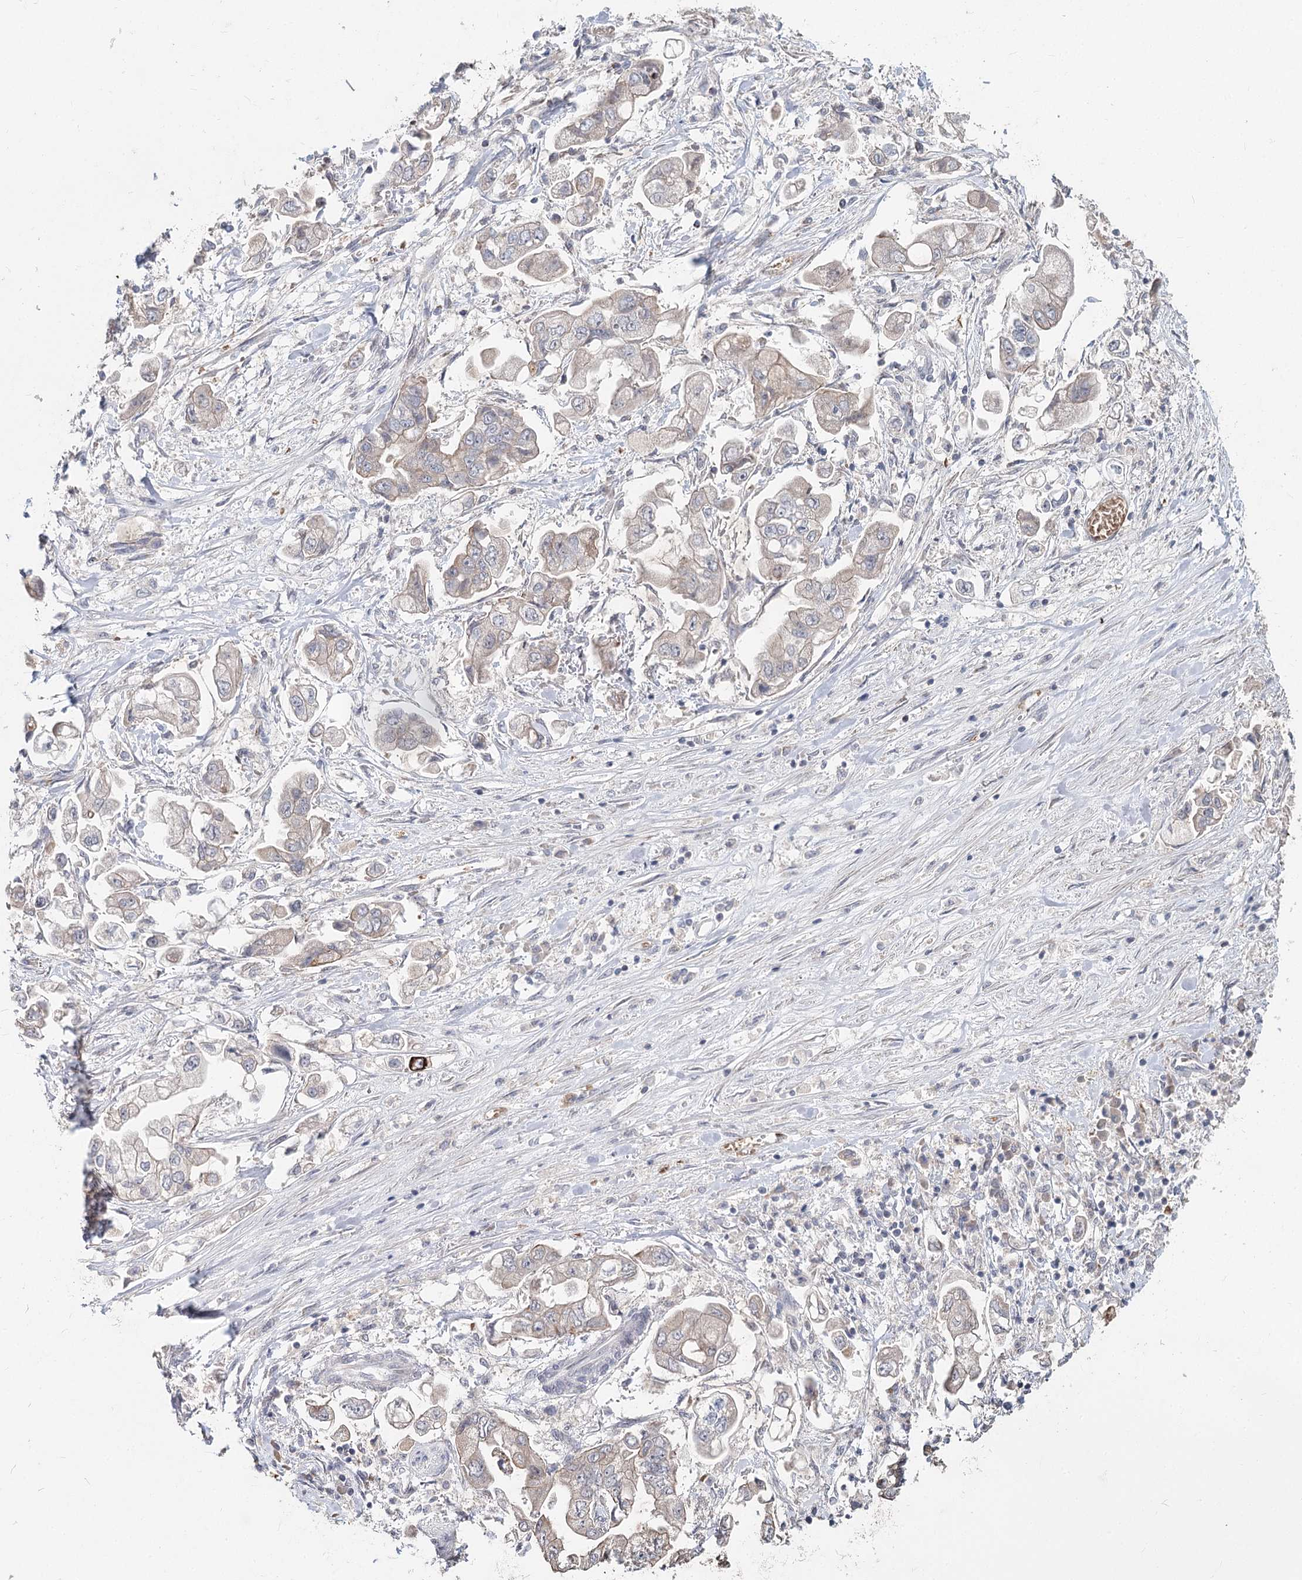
{"staining": {"intensity": "negative", "quantity": "none", "location": "none"}, "tissue": "stomach cancer", "cell_type": "Tumor cells", "image_type": "cancer", "snomed": [{"axis": "morphology", "description": "Adenocarcinoma, NOS"}, {"axis": "topography", "description": "Stomach"}], "caption": "This image is of stomach cancer (adenocarcinoma) stained with IHC to label a protein in brown with the nuclei are counter-stained blue. There is no staining in tumor cells. The staining was performed using DAB to visualize the protein expression in brown, while the nuclei were stained in blue with hematoxylin (Magnification: 20x).", "gene": "FBXO7", "patient": {"sex": "male", "age": 62}}